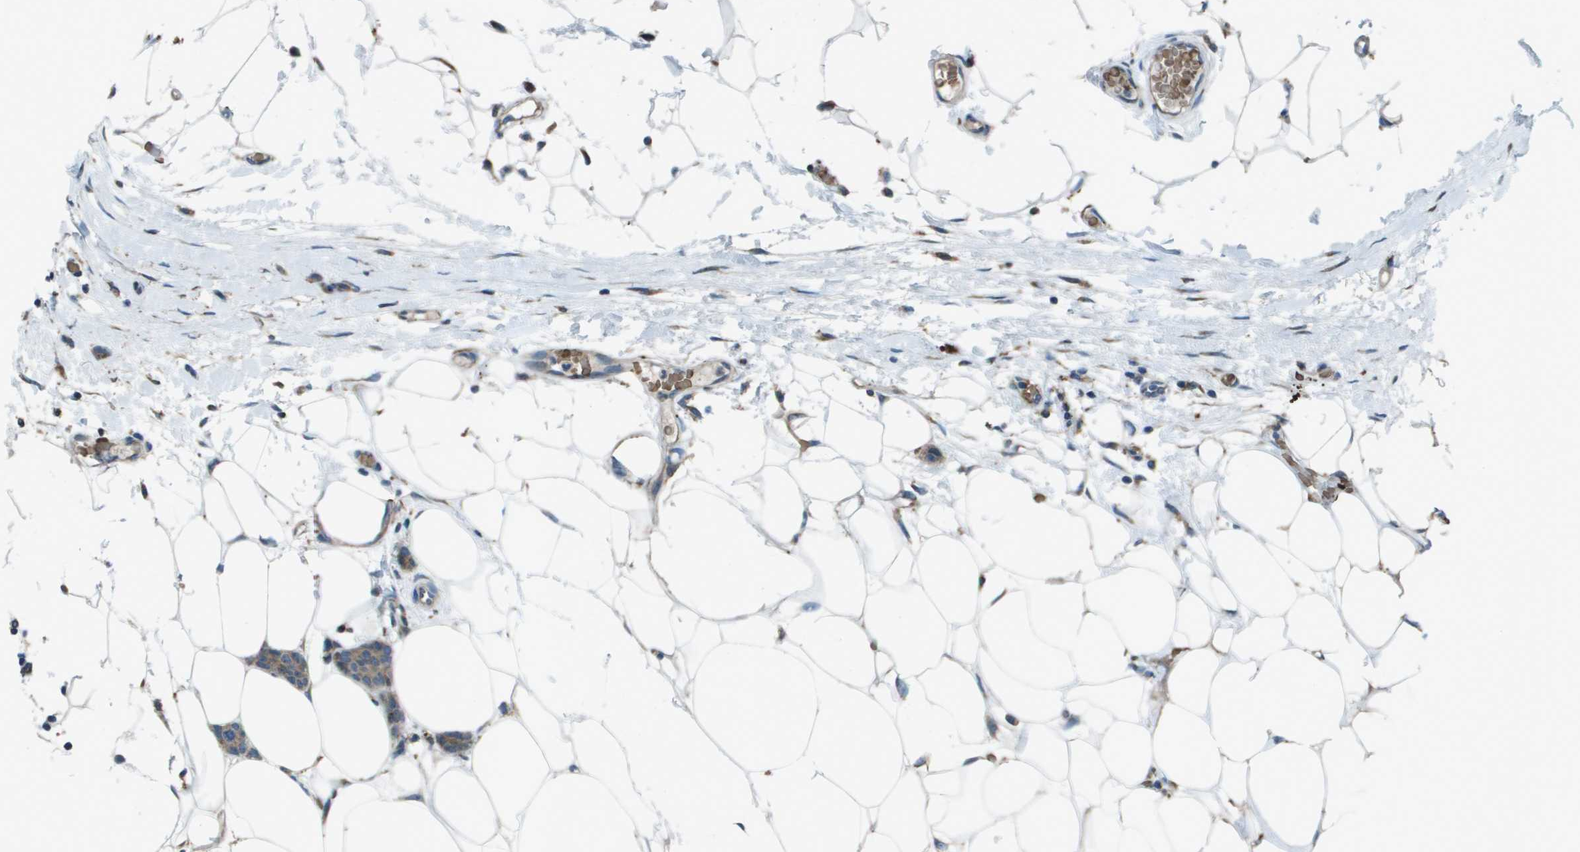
{"staining": {"intensity": "moderate", "quantity": ">75%", "location": "cytoplasmic/membranous"}, "tissue": "breast cancer", "cell_type": "Tumor cells", "image_type": "cancer", "snomed": [{"axis": "morphology", "description": "Lobular carcinoma"}, {"axis": "topography", "description": "Skin"}, {"axis": "topography", "description": "Breast"}], "caption": "Immunohistochemistry (IHC) (DAB (3,3'-diaminobenzidine)) staining of human lobular carcinoma (breast) shows moderate cytoplasmic/membranous protein expression in about >75% of tumor cells.", "gene": "UTS2", "patient": {"sex": "female", "age": 46}}